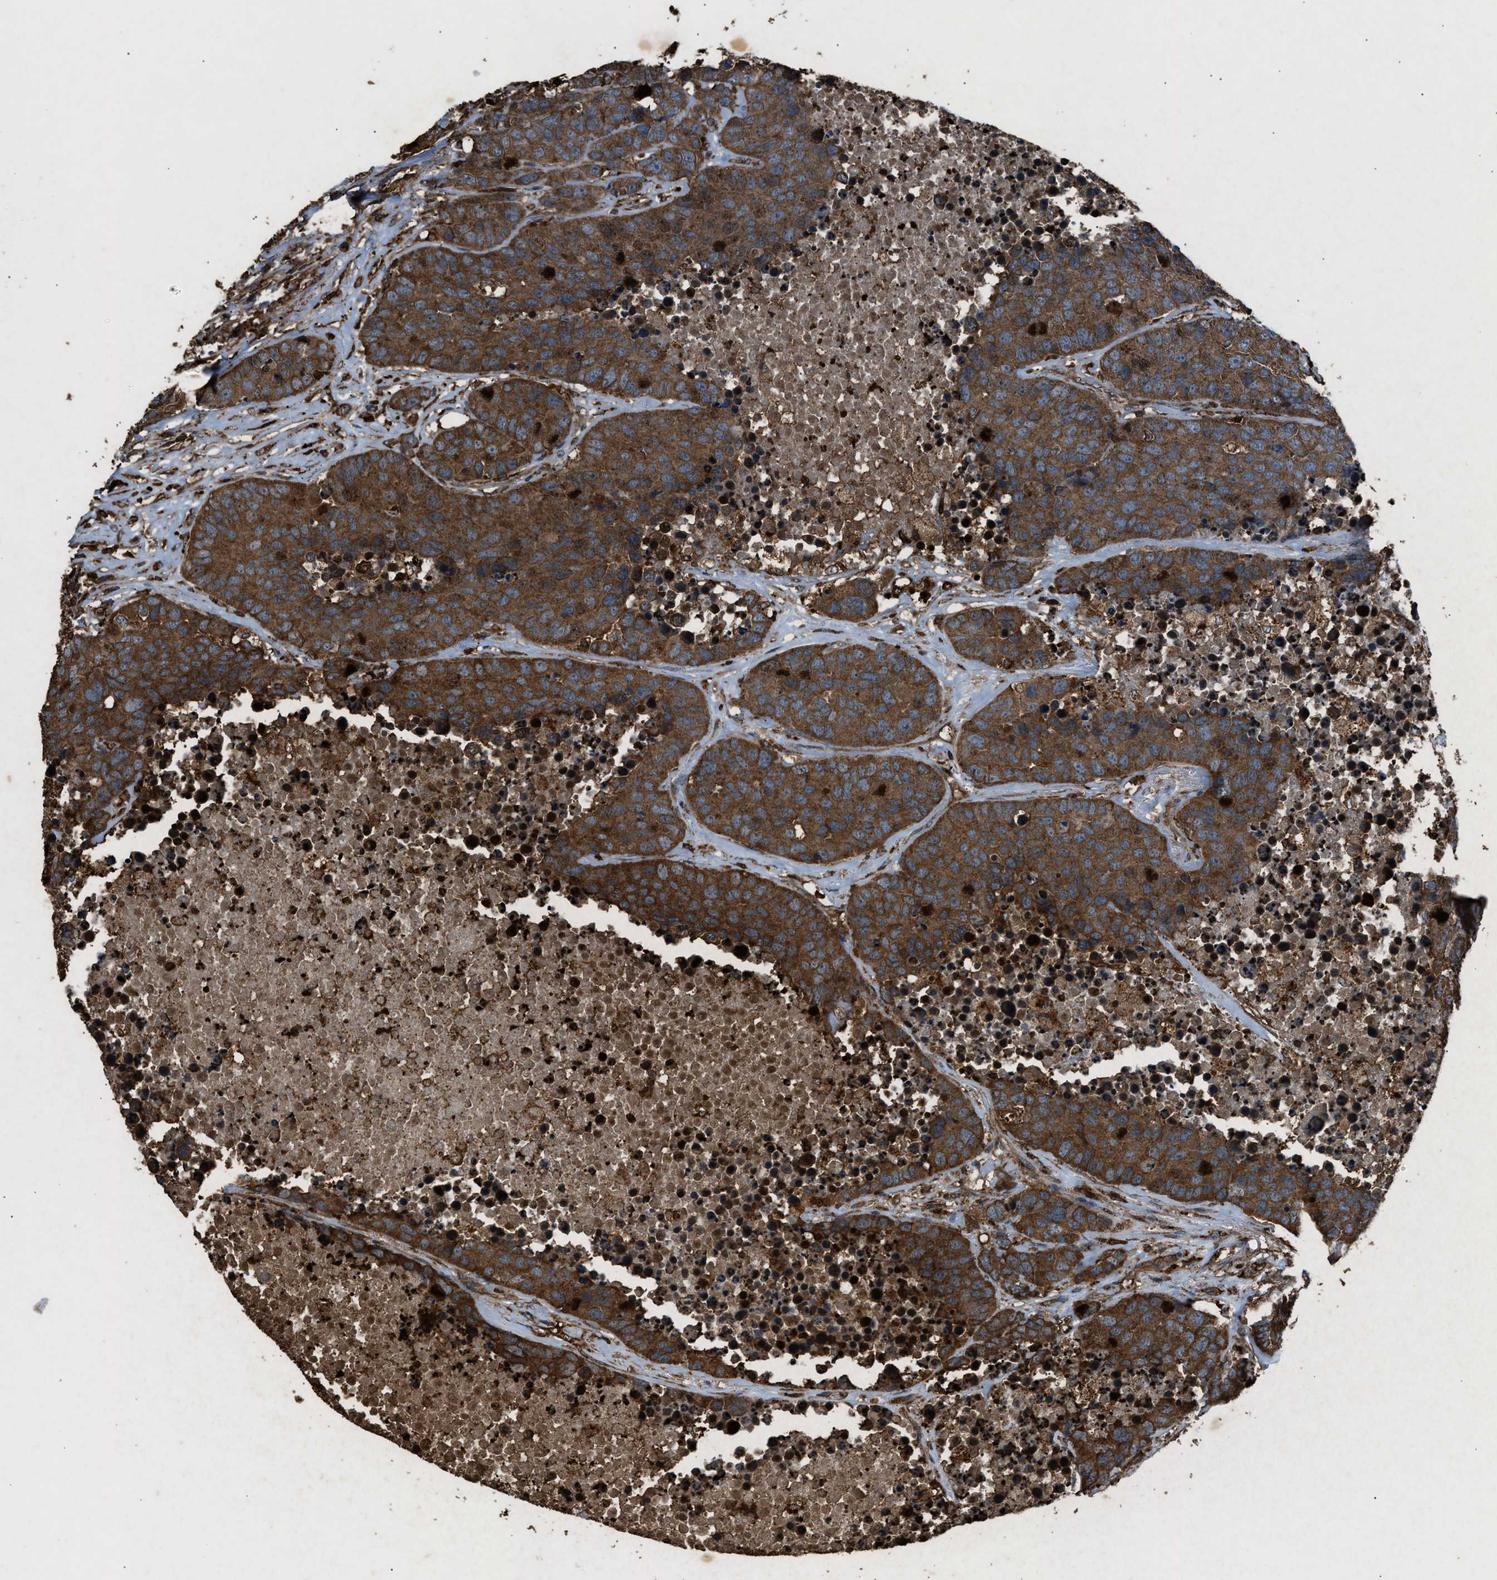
{"staining": {"intensity": "strong", "quantity": ">75%", "location": "cytoplasmic/membranous"}, "tissue": "carcinoid", "cell_type": "Tumor cells", "image_type": "cancer", "snomed": [{"axis": "morphology", "description": "Carcinoid, malignant, NOS"}, {"axis": "topography", "description": "Lung"}], "caption": "Carcinoid stained with a protein marker shows strong staining in tumor cells.", "gene": "PSMD1", "patient": {"sex": "male", "age": 60}}